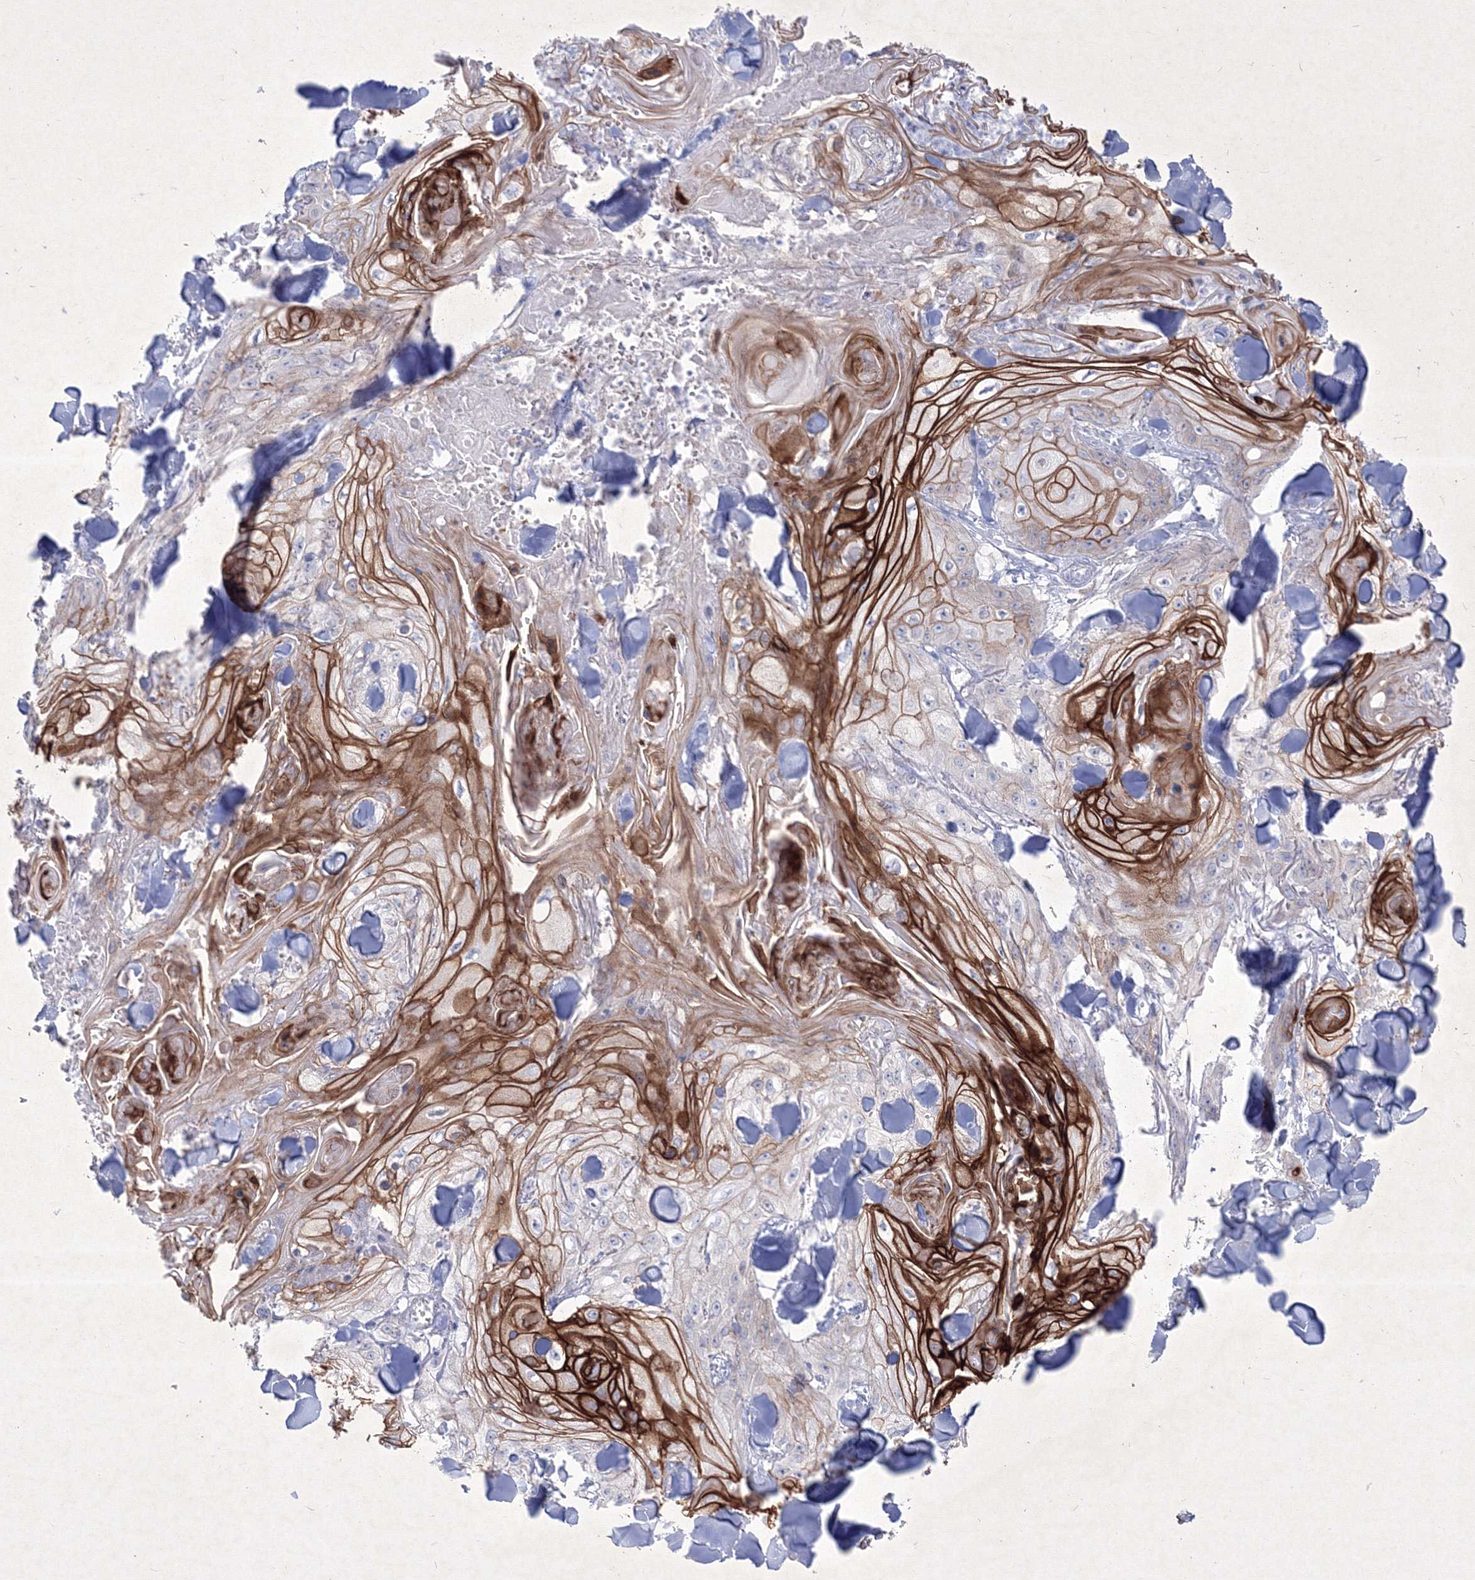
{"staining": {"intensity": "strong", "quantity": ">75%", "location": "cytoplasmic/membranous"}, "tissue": "skin cancer", "cell_type": "Tumor cells", "image_type": "cancer", "snomed": [{"axis": "morphology", "description": "Squamous cell carcinoma, NOS"}, {"axis": "topography", "description": "Skin"}], "caption": "Protein expression analysis of skin cancer exhibits strong cytoplasmic/membranous positivity in approximately >75% of tumor cells.", "gene": "TMEM139", "patient": {"sex": "male", "age": 74}}